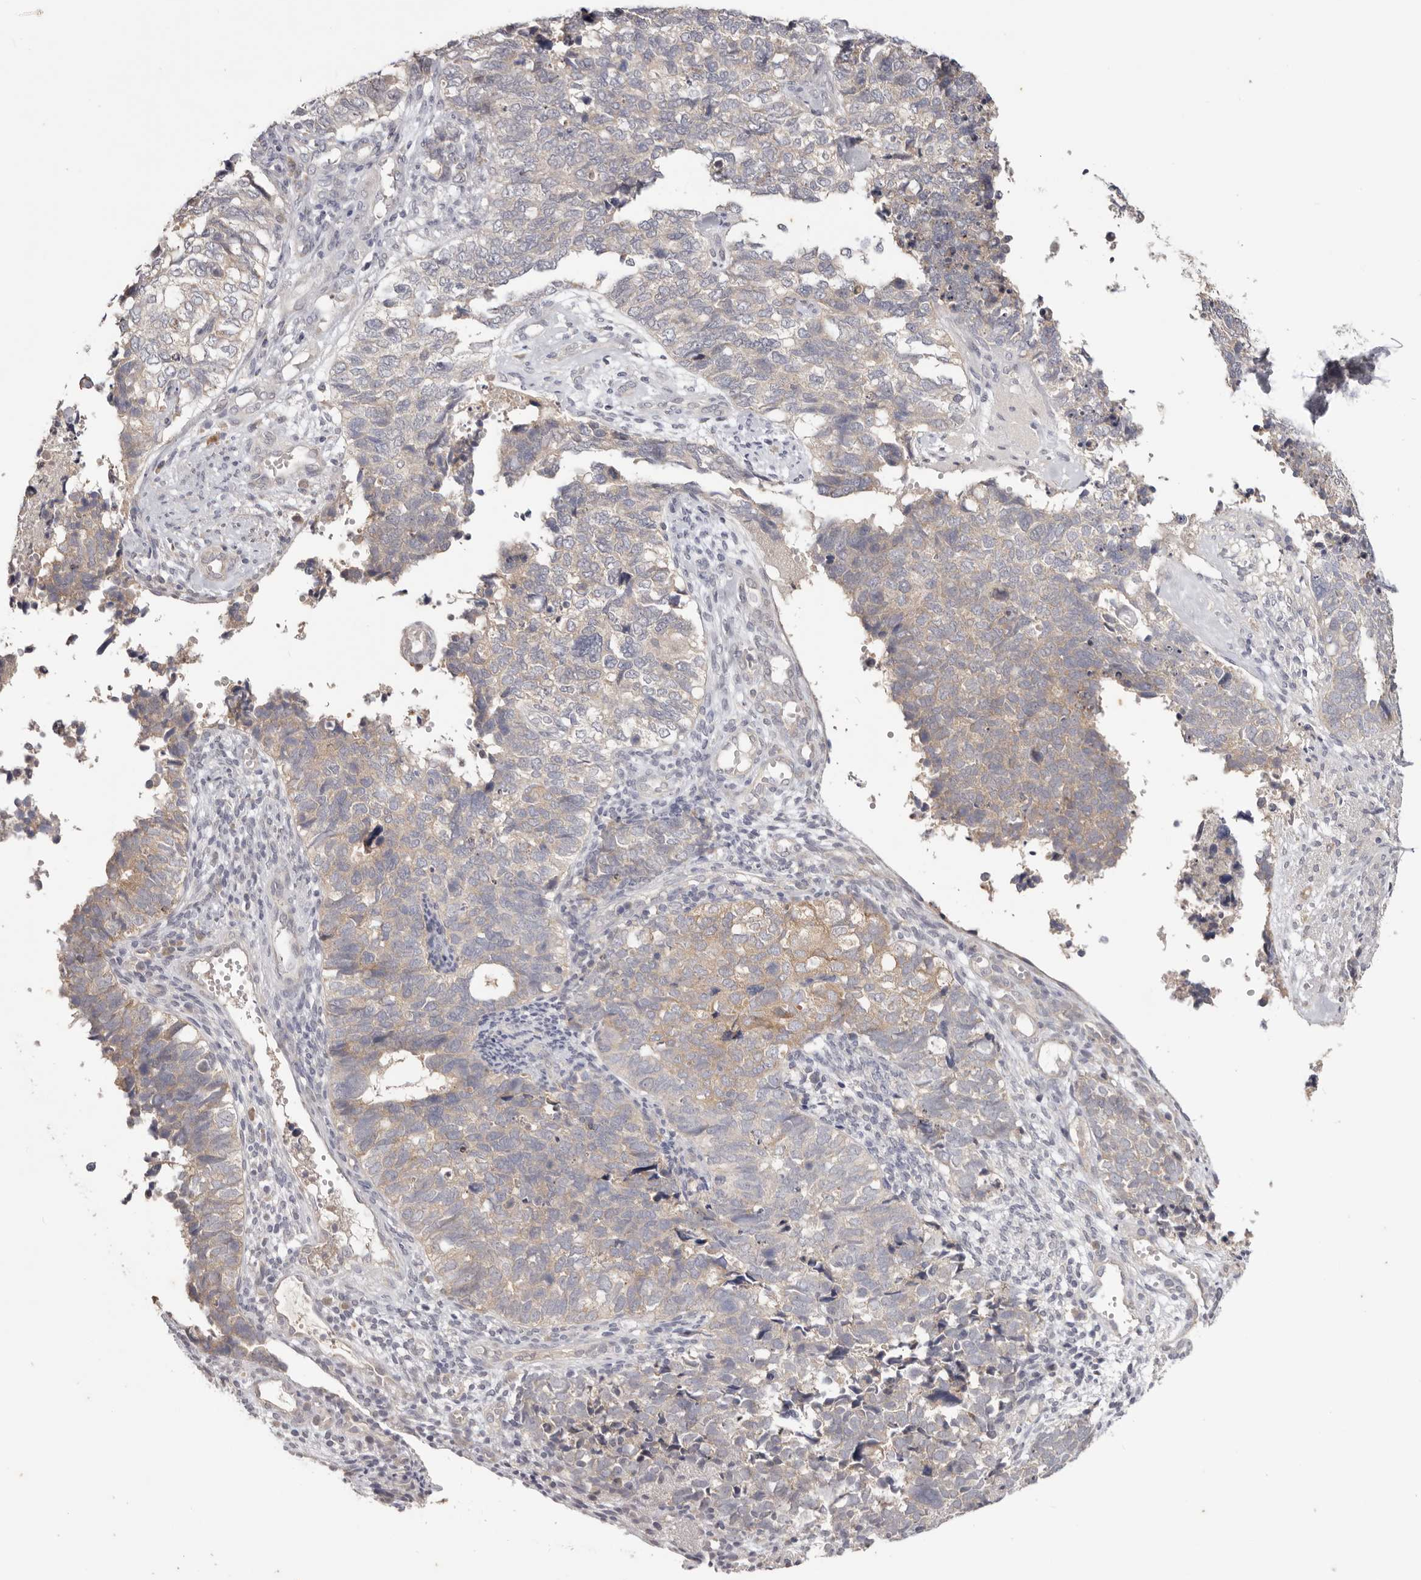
{"staining": {"intensity": "weak", "quantity": "<25%", "location": "cytoplasmic/membranous"}, "tissue": "cervical cancer", "cell_type": "Tumor cells", "image_type": "cancer", "snomed": [{"axis": "morphology", "description": "Squamous cell carcinoma, NOS"}, {"axis": "topography", "description": "Cervix"}], "caption": "Human cervical cancer stained for a protein using immunohistochemistry reveals no staining in tumor cells.", "gene": "WDR77", "patient": {"sex": "female", "age": 63}}